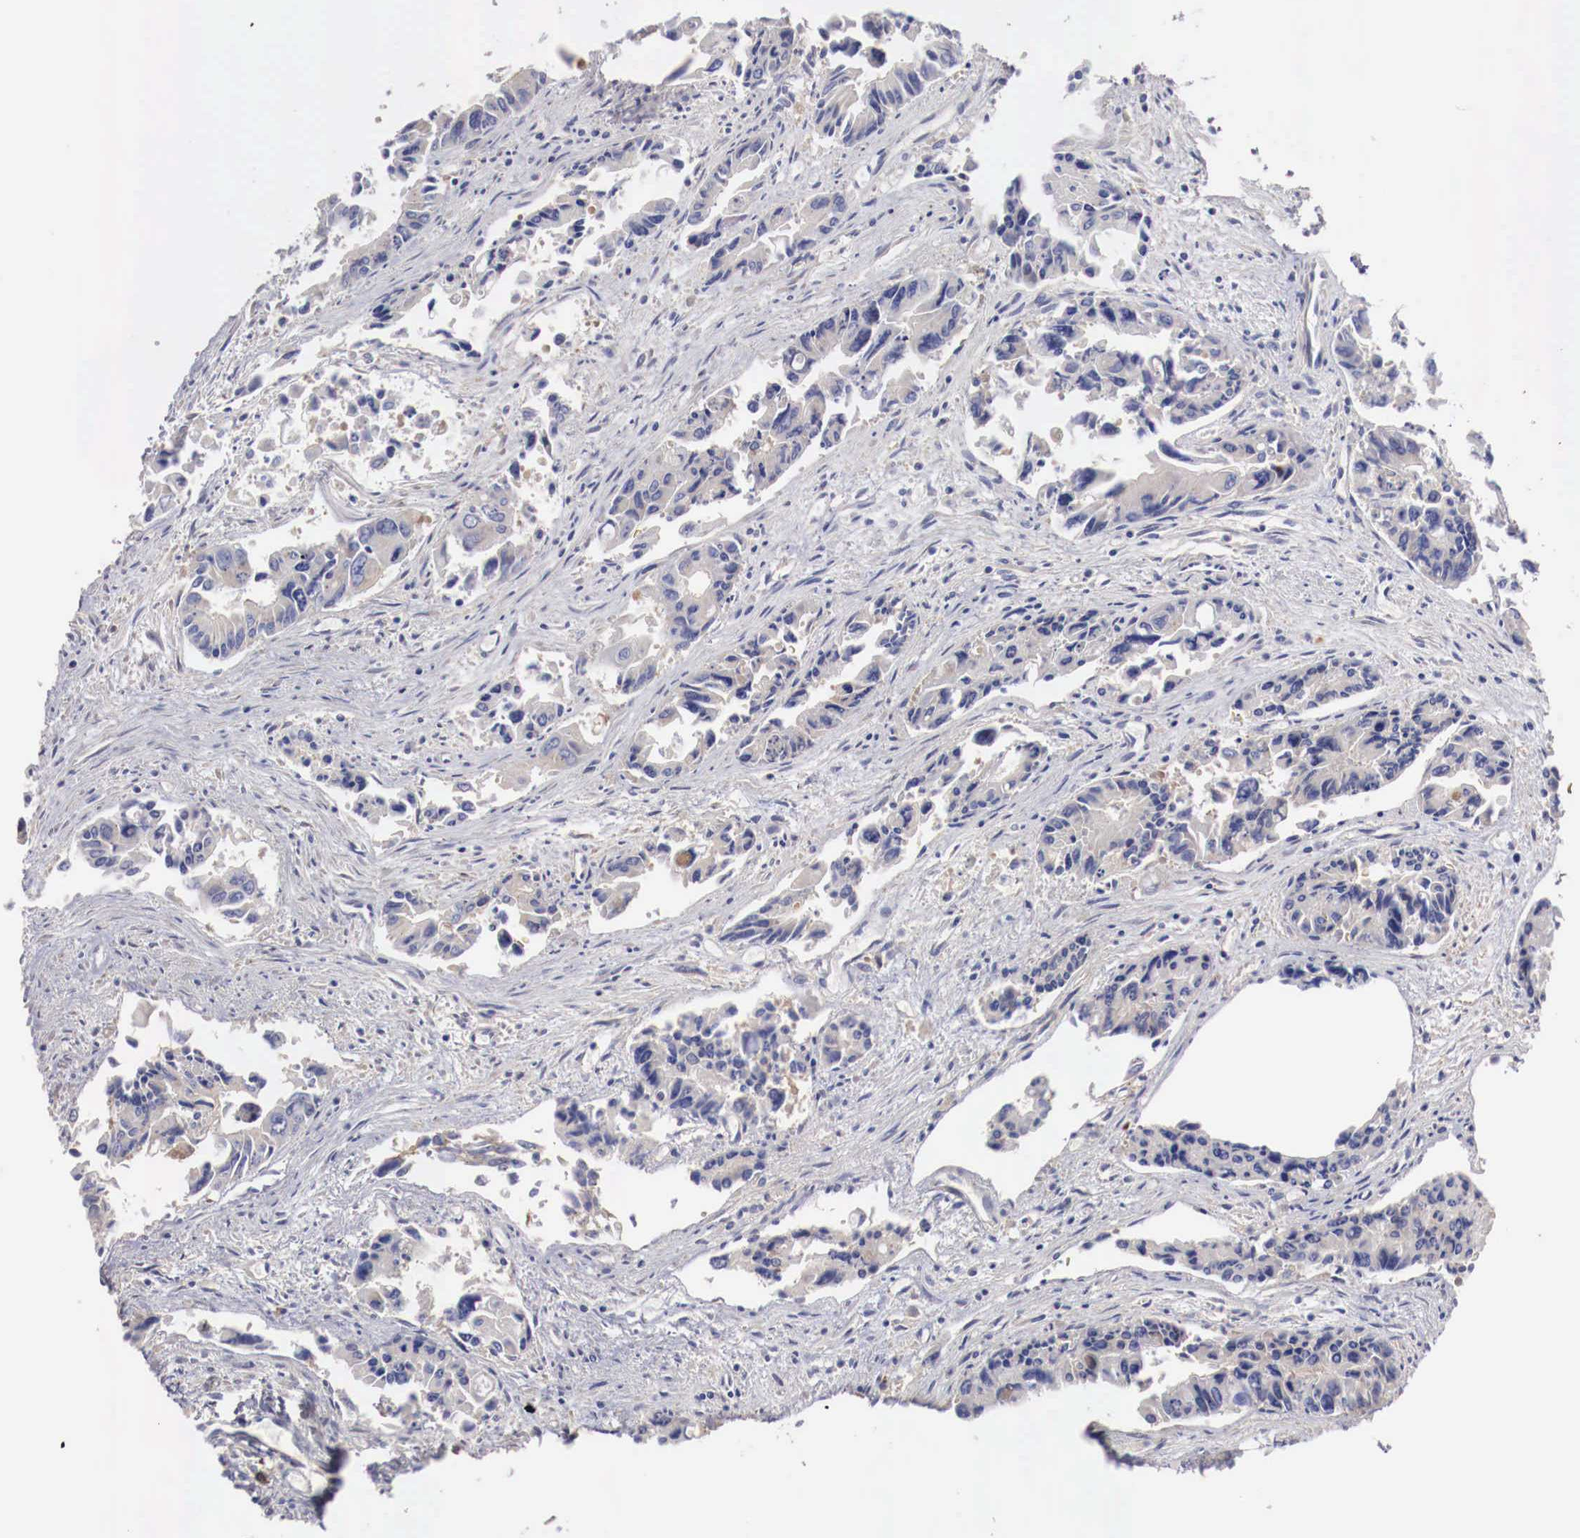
{"staining": {"intensity": "negative", "quantity": "none", "location": "none"}, "tissue": "colorectal cancer", "cell_type": "Tumor cells", "image_type": "cancer", "snomed": [{"axis": "morphology", "description": "Adenocarcinoma, NOS"}, {"axis": "topography", "description": "Rectum"}], "caption": "A photomicrograph of colorectal cancer stained for a protein exhibits no brown staining in tumor cells.", "gene": "PITPNA", "patient": {"sex": "male", "age": 76}}